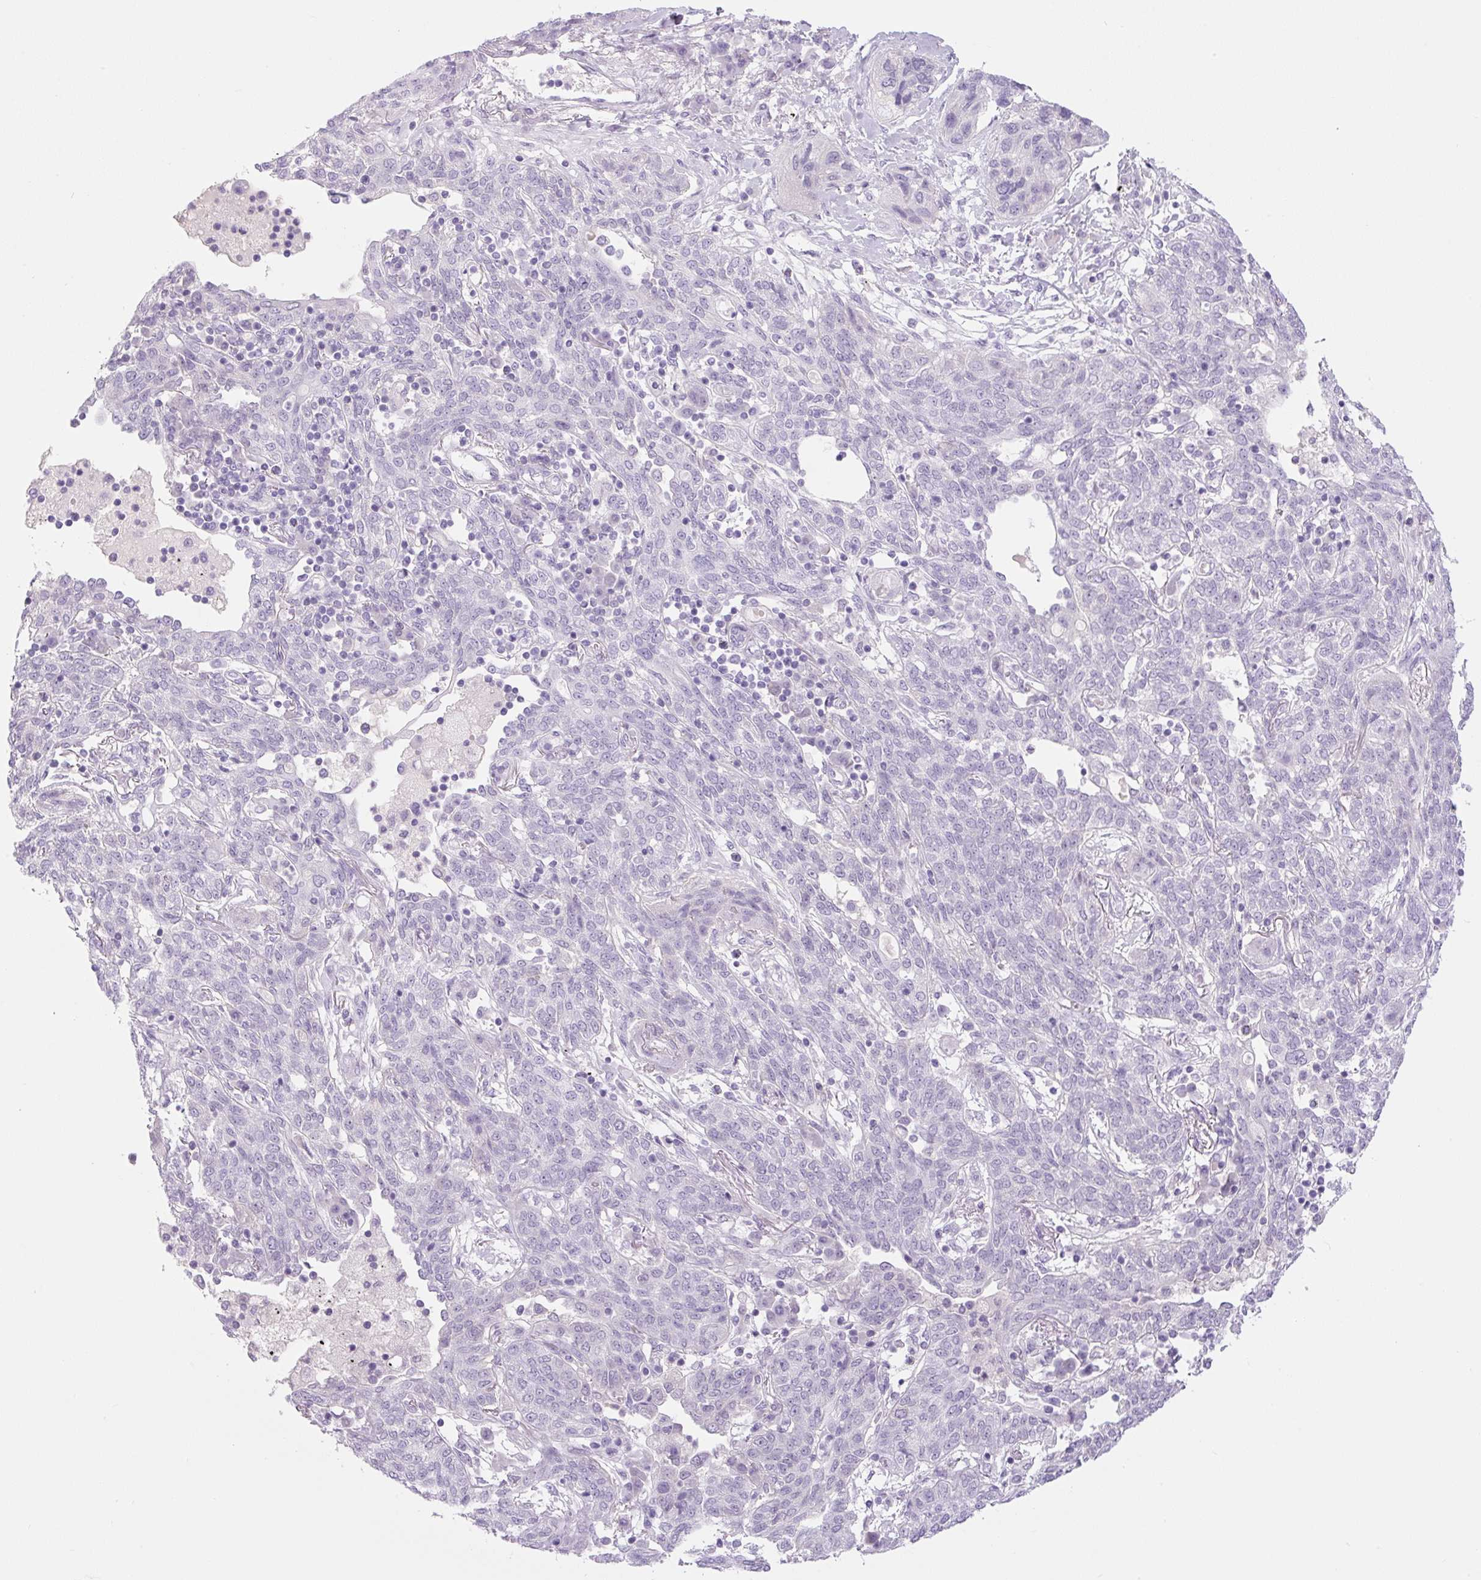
{"staining": {"intensity": "negative", "quantity": "none", "location": "none"}, "tissue": "lung cancer", "cell_type": "Tumor cells", "image_type": "cancer", "snomed": [{"axis": "morphology", "description": "Squamous cell carcinoma, NOS"}, {"axis": "topography", "description": "Lung"}], "caption": "This is an immunohistochemistry photomicrograph of lung cancer. There is no staining in tumor cells.", "gene": "COL9A2", "patient": {"sex": "female", "age": 70}}